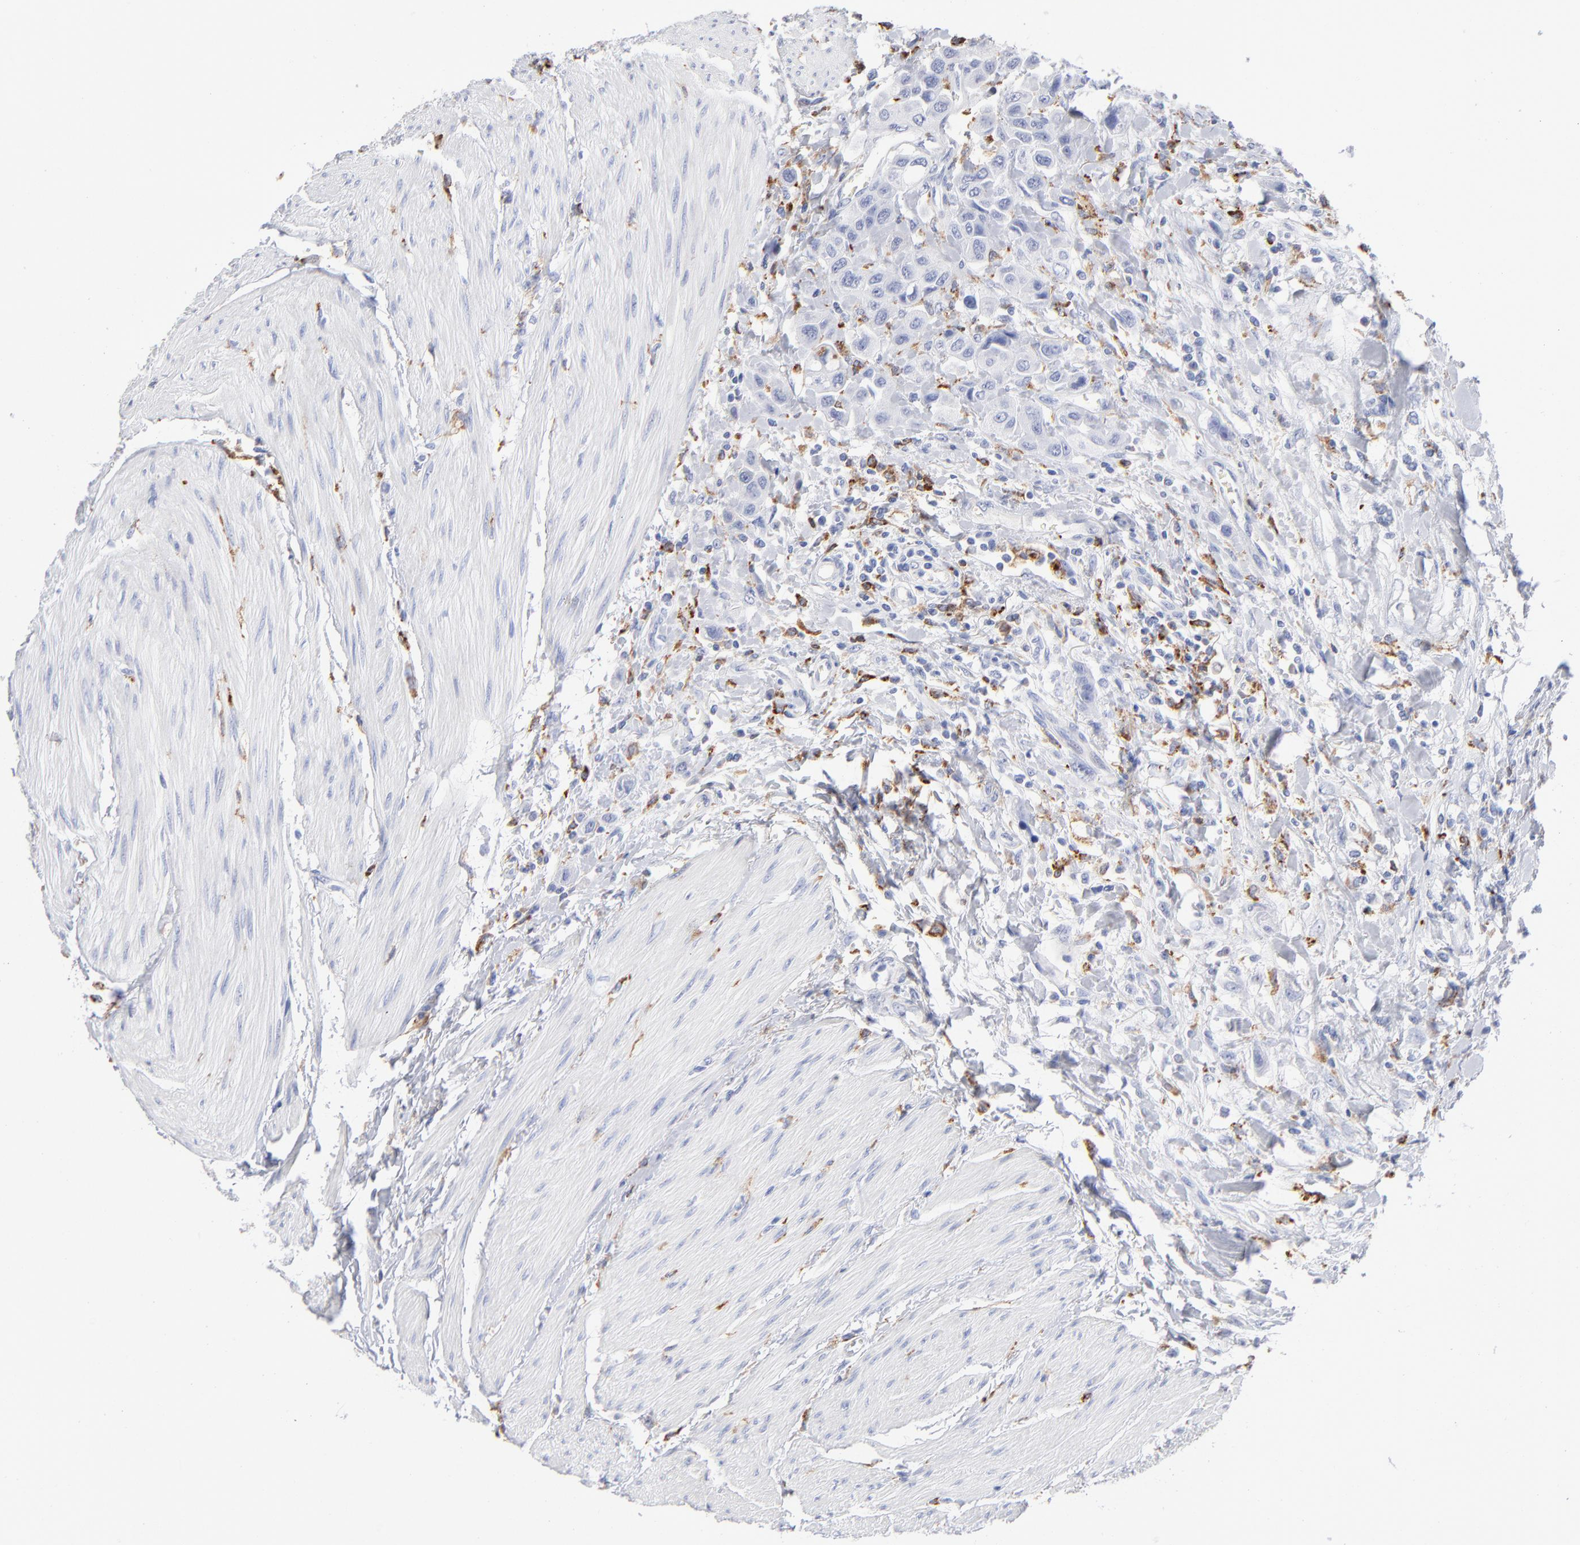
{"staining": {"intensity": "negative", "quantity": "none", "location": "none"}, "tissue": "urothelial cancer", "cell_type": "Tumor cells", "image_type": "cancer", "snomed": [{"axis": "morphology", "description": "Urothelial carcinoma, High grade"}, {"axis": "topography", "description": "Urinary bladder"}], "caption": "Image shows no protein staining in tumor cells of urothelial cancer tissue. (DAB (3,3'-diaminobenzidine) immunohistochemistry (IHC), high magnification).", "gene": "CD180", "patient": {"sex": "male", "age": 50}}